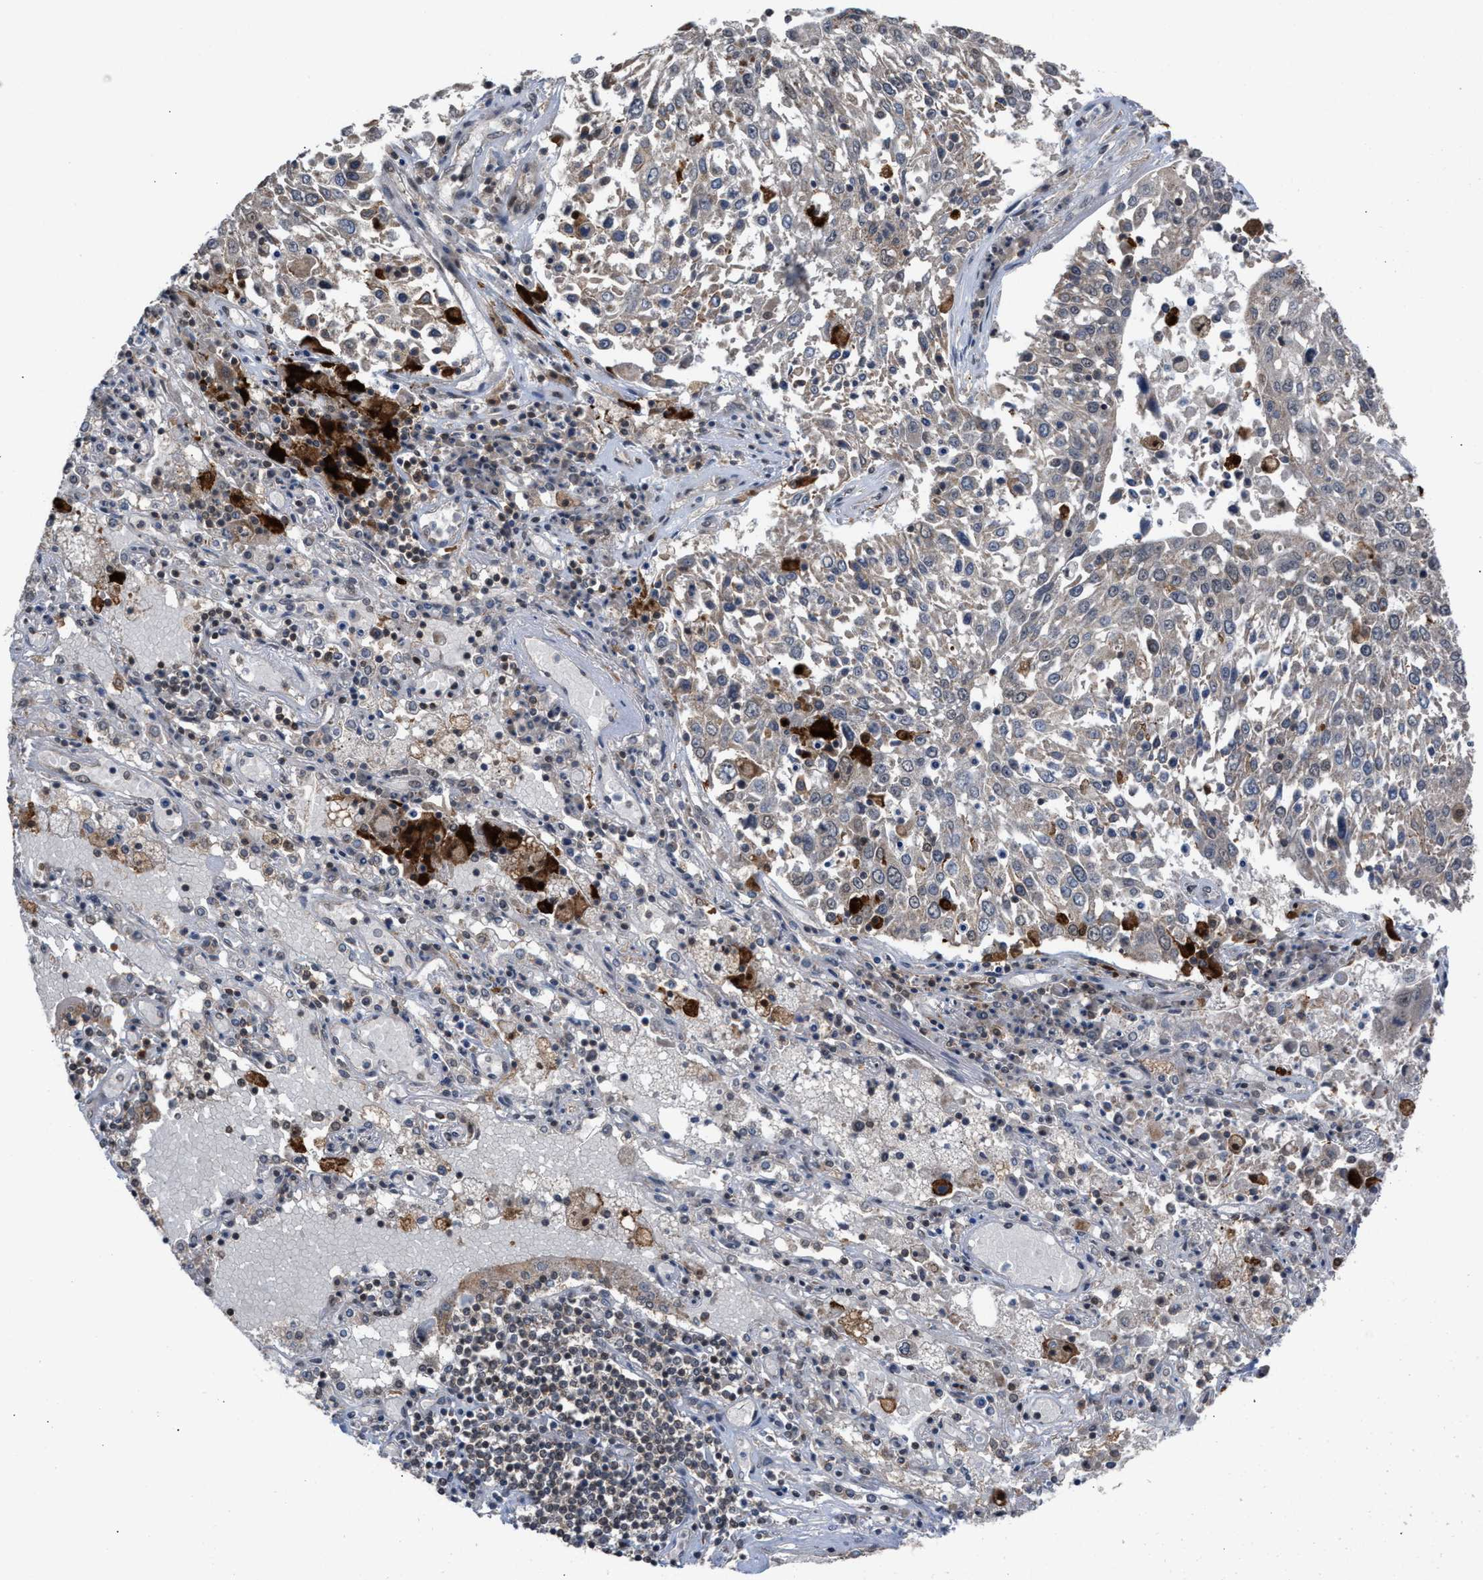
{"staining": {"intensity": "weak", "quantity": "<25%", "location": "cytoplasmic/membranous"}, "tissue": "lung cancer", "cell_type": "Tumor cells", "image_type": "cancer", "snomed": [{"axis": "morphology", "description": "Squamous cell carcinoma, NOS"}, {"axis": "topography", "description": "Lung"}], "caption": "High power microscopy micrograph of an immunohistochemistry image of lung squamous cell carcinoma, revealing no significant expression in tumor cells.", "gene": "C9orf78", "patient": {"sex": "male", "age": 65}}